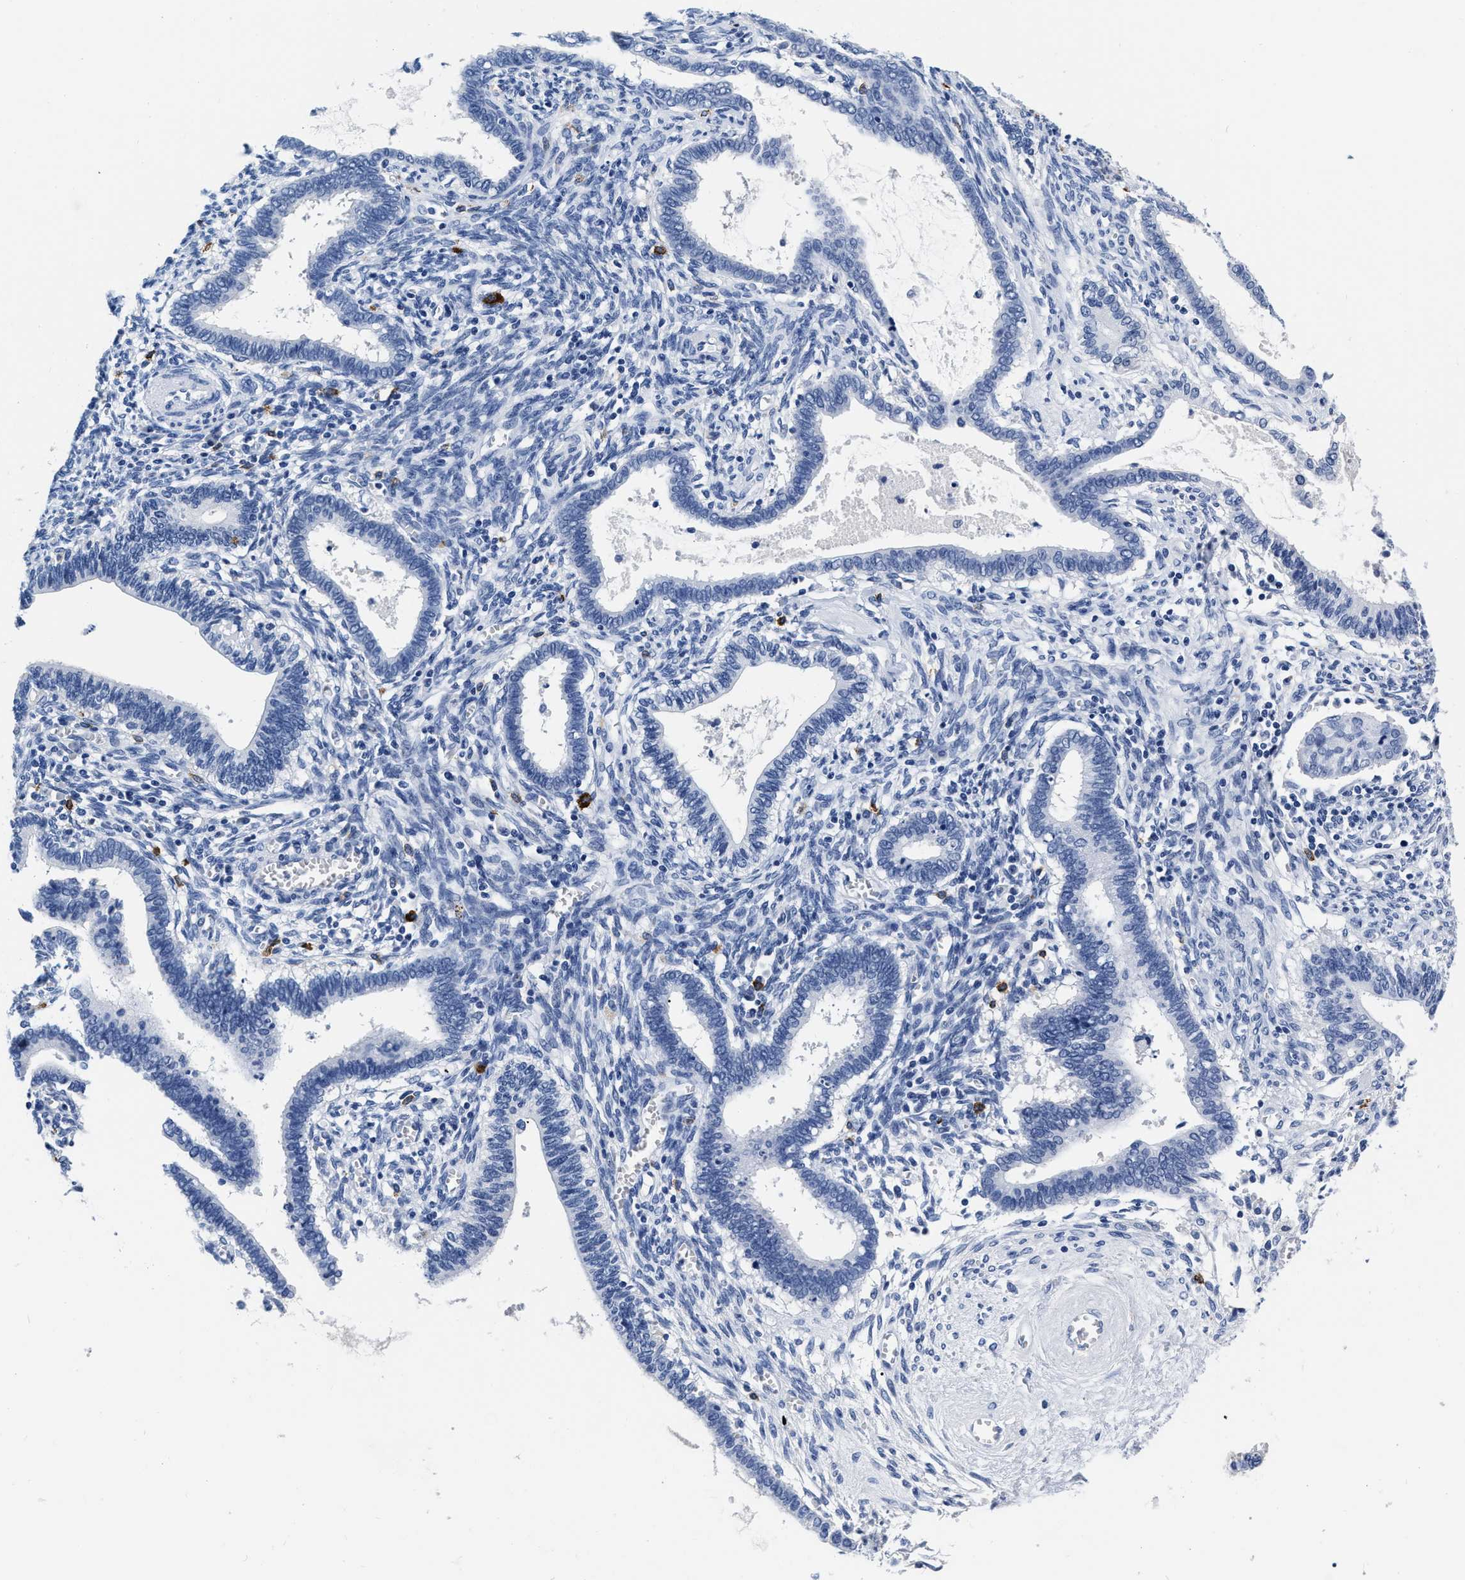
{"staining": {"intensity": "negative", "quantity": "none", "location": "none"}, "tissue": "cervical cancer", "cell_type": "Tumor cells", "image_type": "cancer", "snomed": [{"axis": "morphology", "description": "Adenocarcinoma, NOS"}, {"axis": "topography", "description": "Cervix"}], "caption": "Tumor cells are negative for brown protein staining in adenocarcinoma (cervical).", "gene": "CER1", "patient": {"sex": "female", "age": 44}}